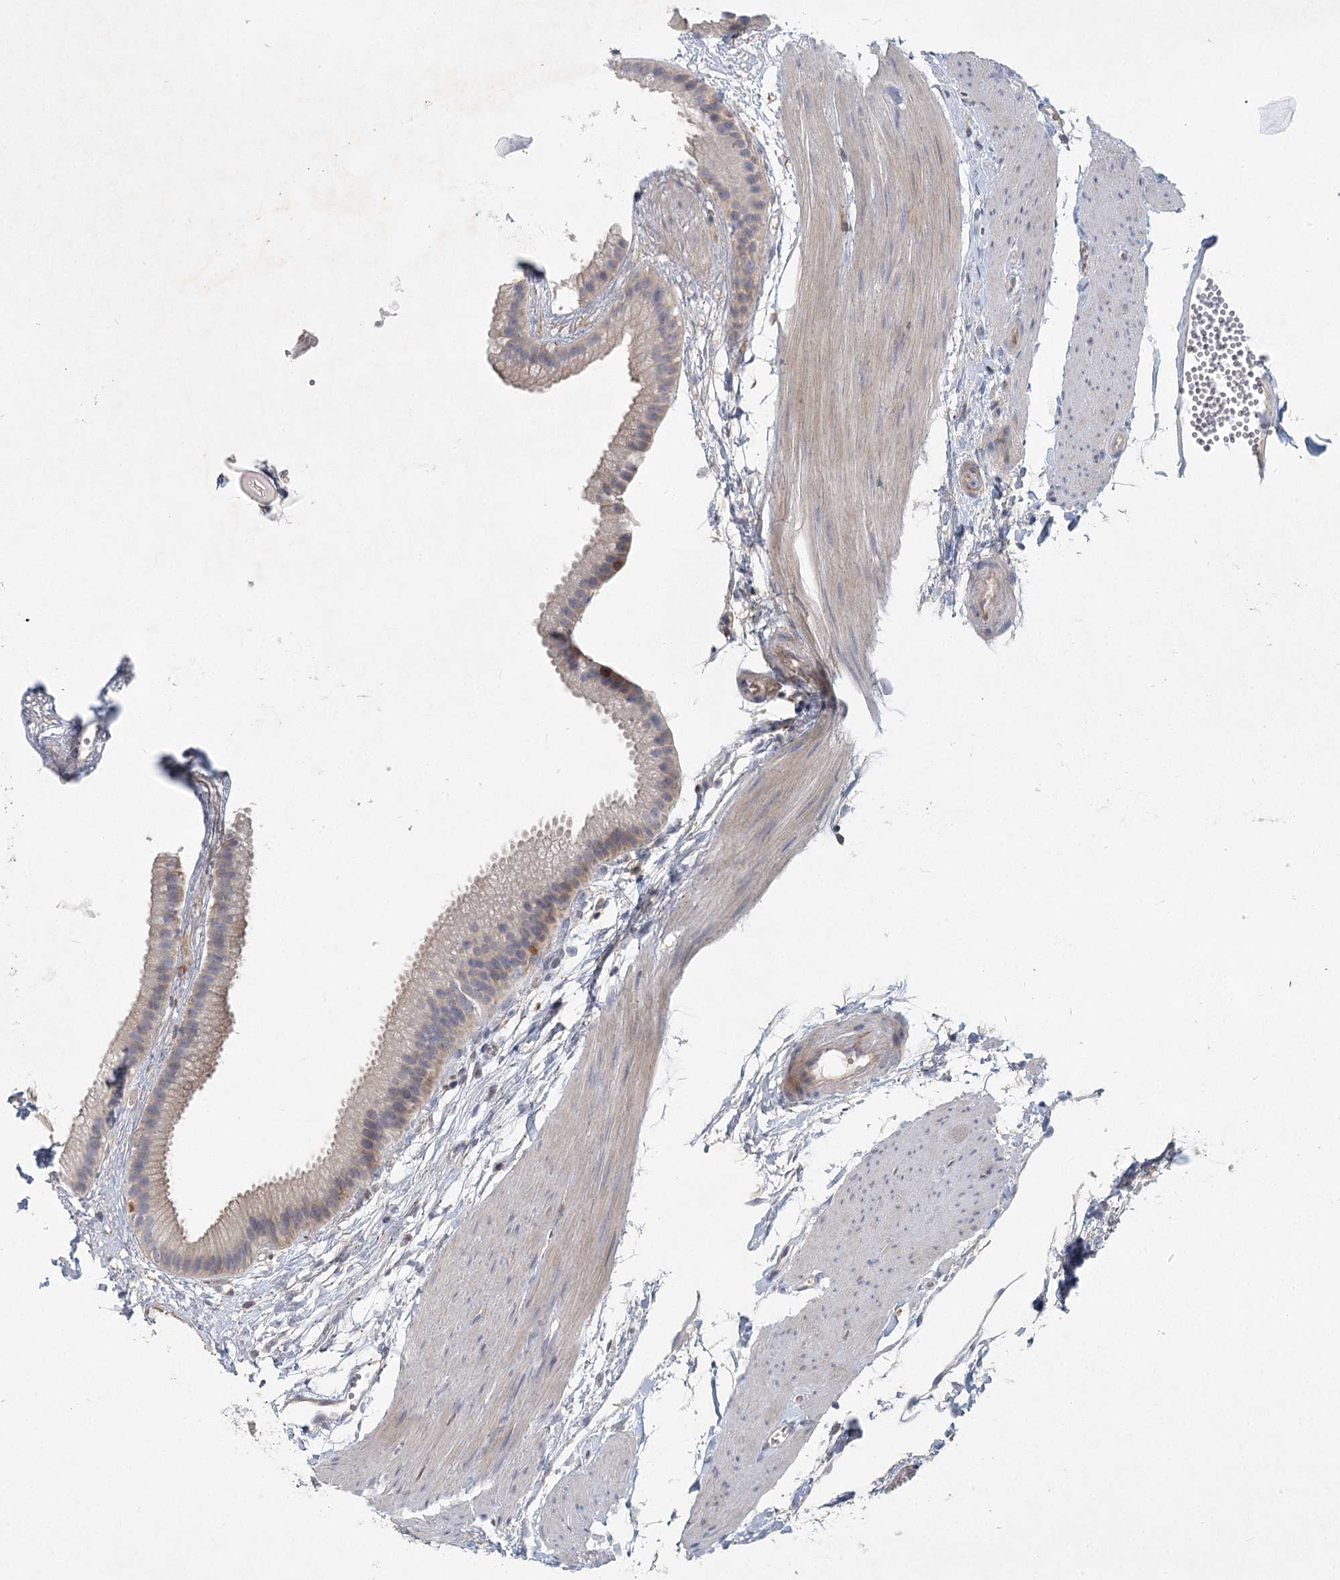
{"staining": {"intensity": "weak", "quantity": "<25%", "location": "cytoplasmic/membranous"}, "tissue": "gallbladder", "cell_type": "Glandular cells", "image_type": "normal", "snomed": [{"axis": "morphology", "description": "Normal tissue, NOS"}, {"axis": "topography", "description": "Gallbladder"}], "caption": "Gallbladder was stained to show a protein in brown. There is no significant positivity in glandular cells. The staining was performed using DAB to visualize the protein expression in brown, while the nuclei were stained in blue with hematoxylin (Magnification: 20x).", "gene": "DNMBP", "patient": {"sex": "female", "age": 64}}